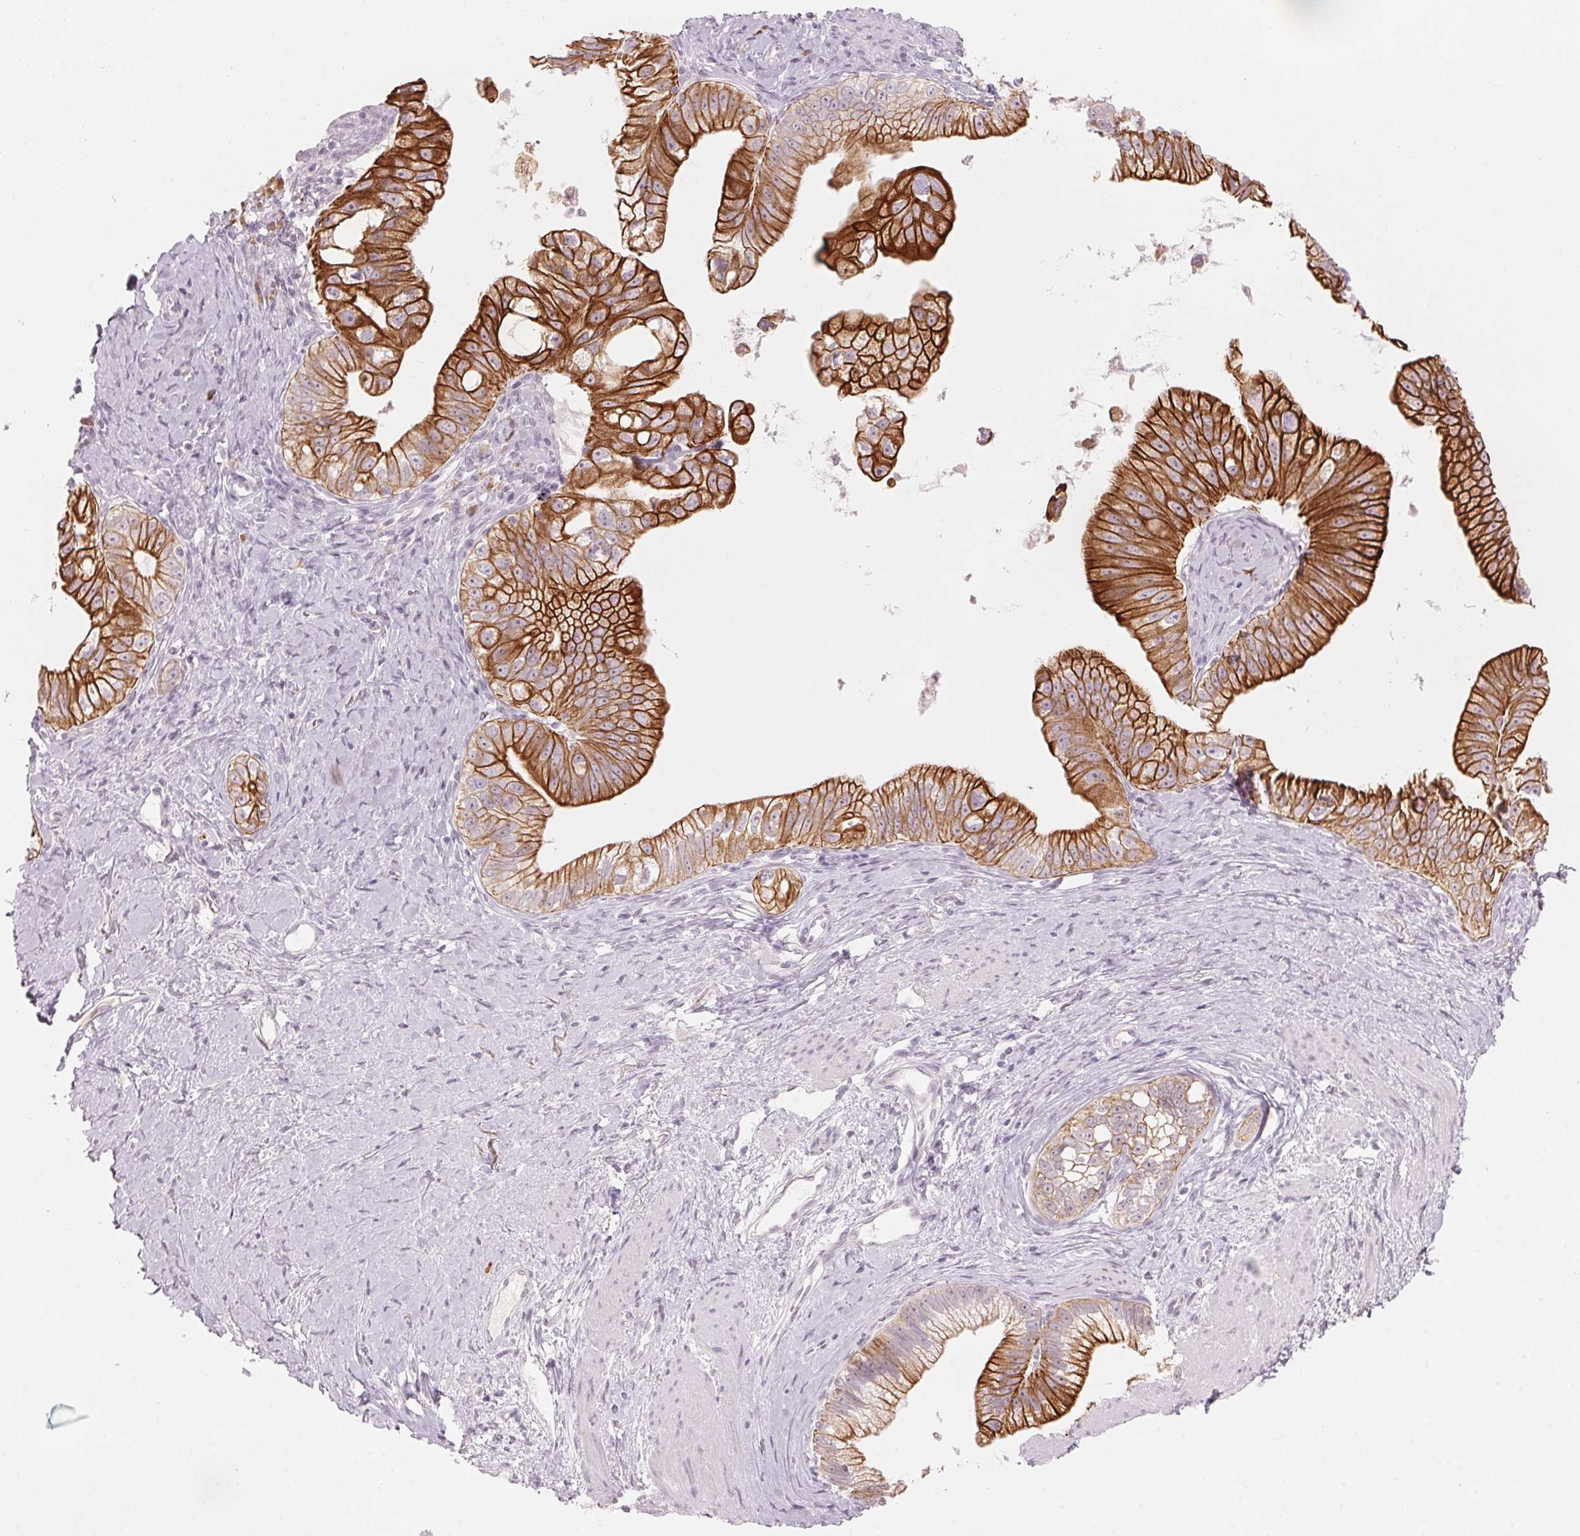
{"staining": {"intensity": "strong", "quantity": ">75%", "location": "cytoplasmic/membranous"}, "tissue": "pancreatic cancer", "cell_type": "Tumor cells", "image_type": "cancer", "snomed": [{"axis": "morphology", "description": "Adenocarcinoma, NOS"}, {"axis": "topography", "description": "Pancreas"}], "caption": "This photomicrograph demonstrates pancreatic adenocarcinoma stained with immunohistochemistry (IHC) to label a protein in brown. The cytoplasmic/membranous of tumor cells show strong positivity for the protein. Nuclei are counter-stained blue.", "gene": "SCTR", "patient": {"sex": "male", "age": 70}}